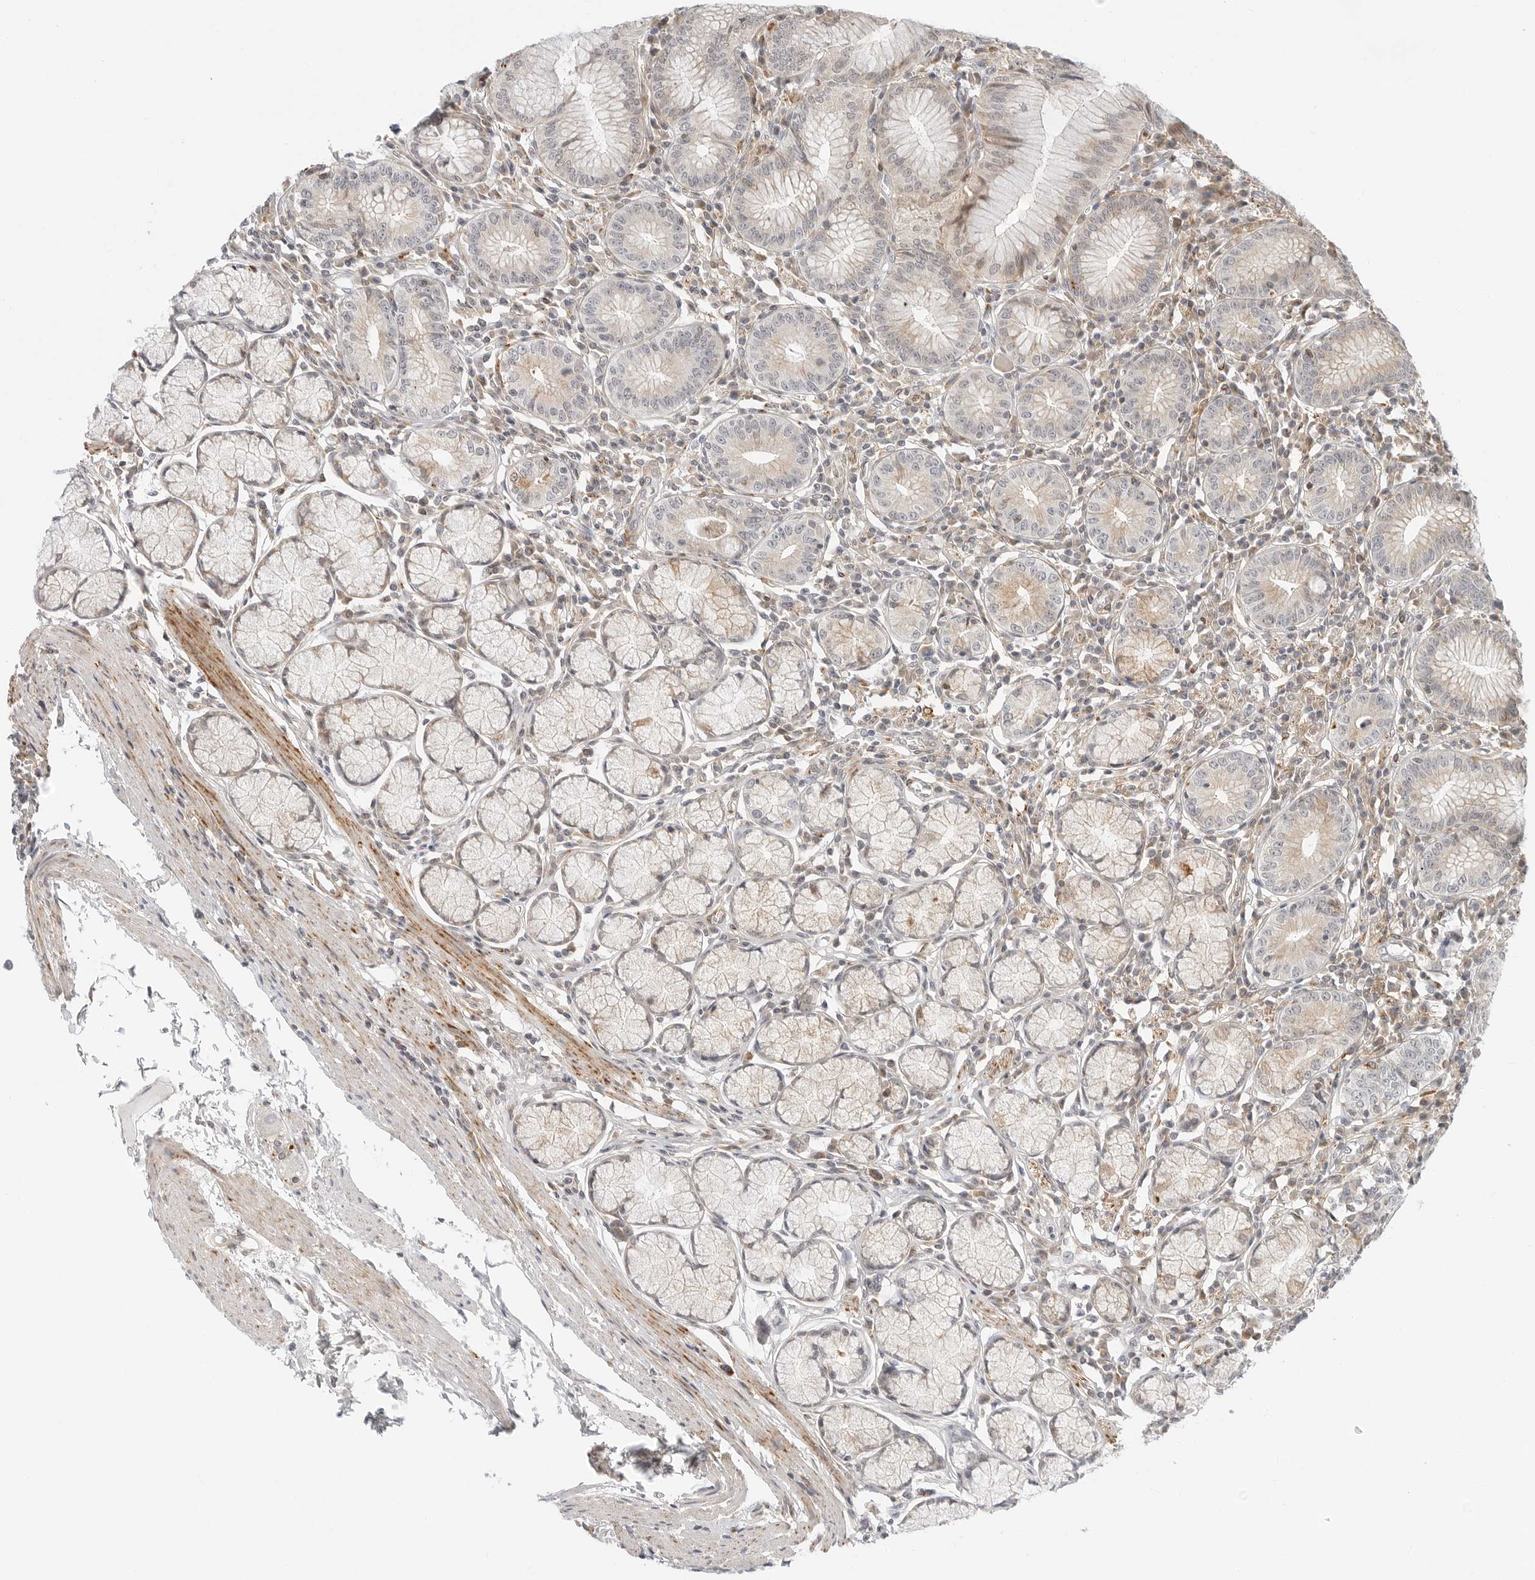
{"staining": {"intensity": "moderate", "quantity": "25%-75%", "location": "cytoplasmic/membranous"}, "tissue": "stomach", "cell_type": "Glandular cells", "image_type": "normal", "snomed": [{"axis": "morphology", "description": "Normal tissue, NOS"}, {"axis": "topography", "description": "Stomach"}], "caption": "Immunohistochemical staining of normal stomach demonstrates medium levels of moderate cytoplasmic/membranous staining in about 25%-75% of glandular cells. (Stains: DAB in brown, nuclei in blue, Microscopy: brightfield microscopy at high magnification).", "gene": "C1QTNF1", "patient": {"sex": "male", "age": 55}}